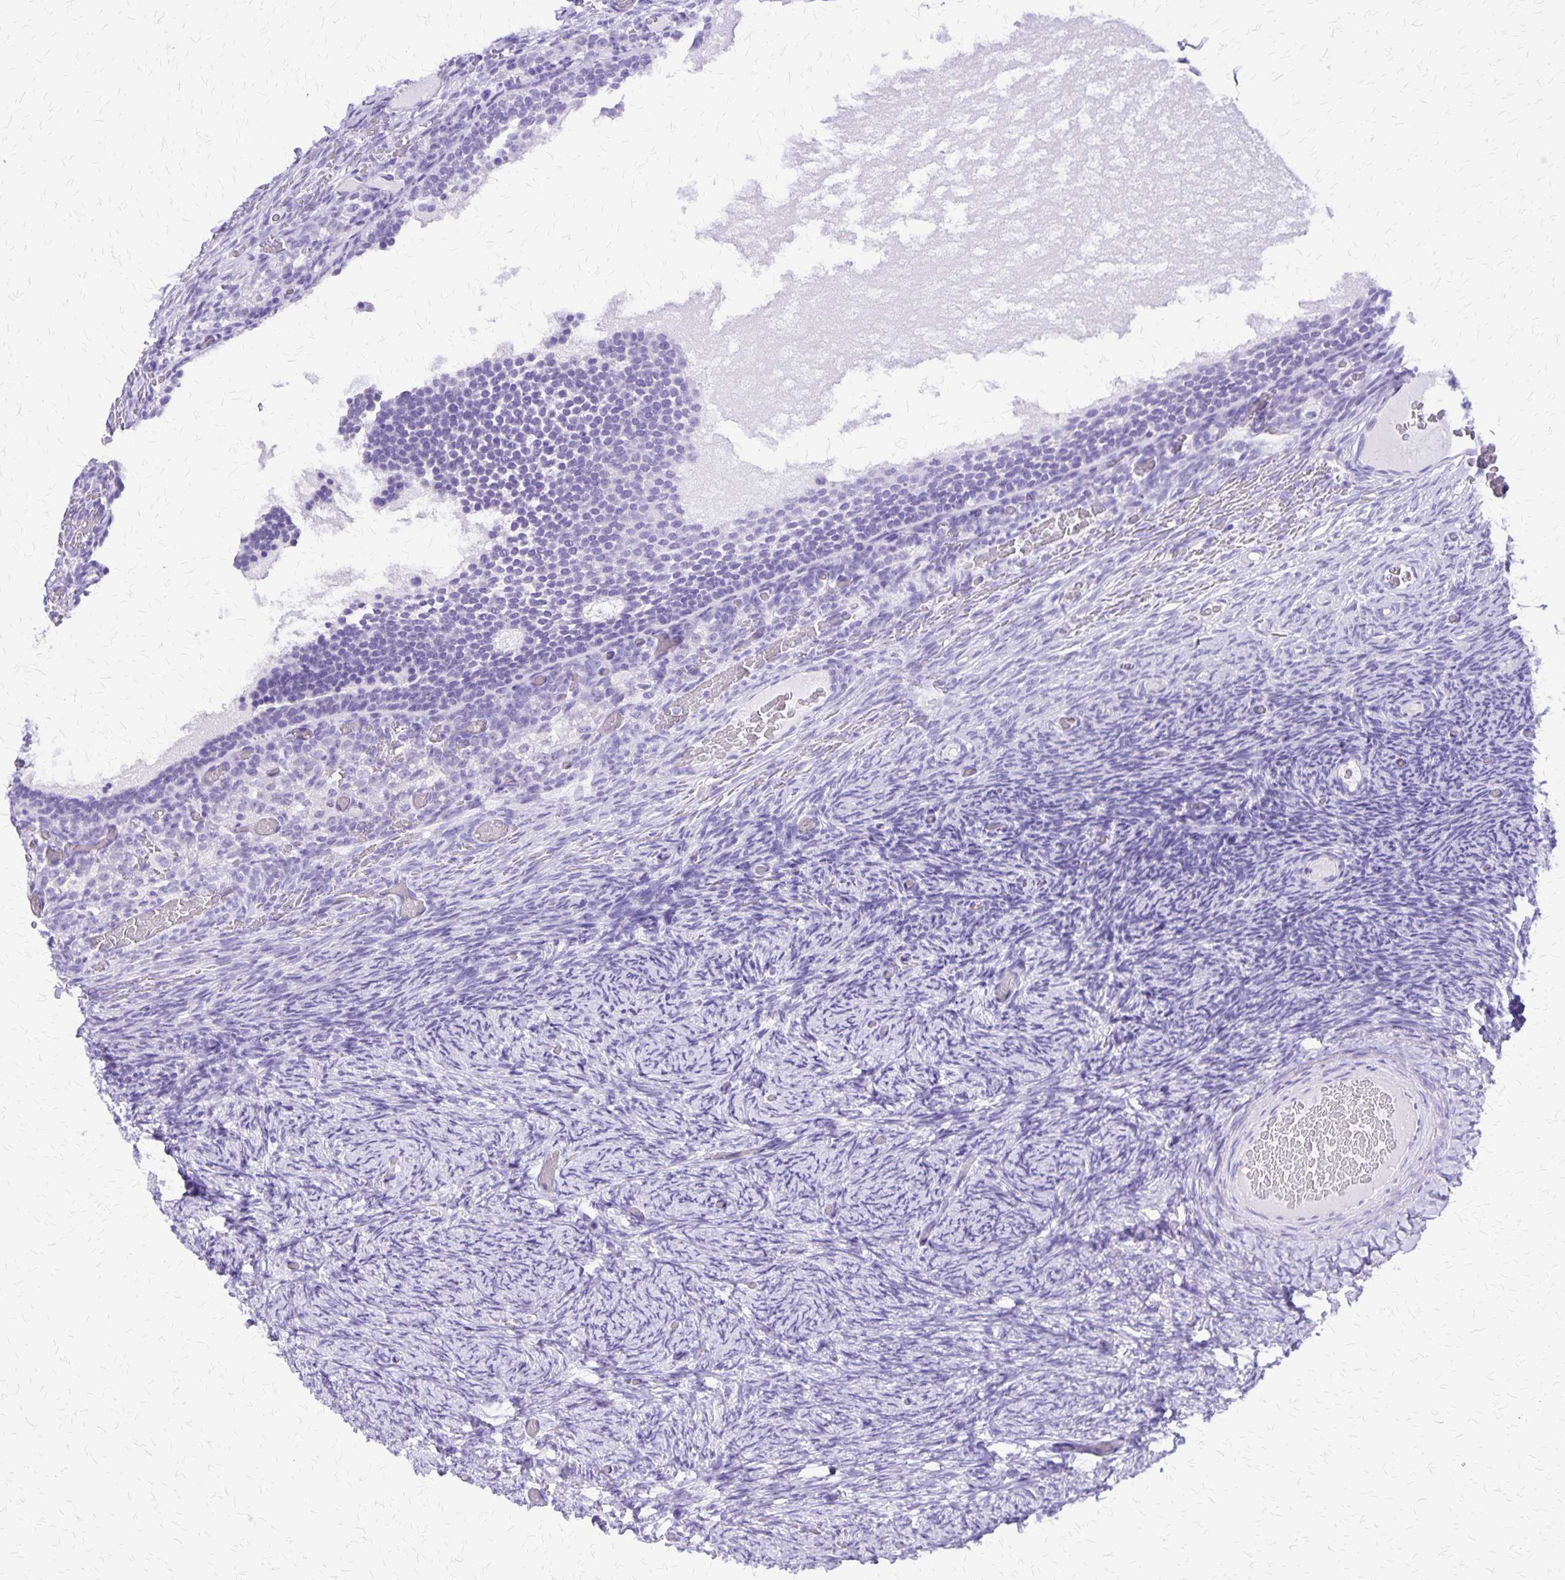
{"staining": {"intensity": "negative", "quantity": "none", "location": "none"}, "tissue": "ovary", "cell_type": "Follicle cells", "image_type": "normal", "snomed": [{"axis": "morphology", "description": "Normal tissue, NOS"}, {"axis": "topography", "description": "Ovary"}], "caption": "Immunohistochemical staining of benign human ovary reveals no significant positivity in follicle cells. (DAB (3,3'-diaminobenzidine) immunohistochemistry (IHC), high magnification).", "gene": "SLC13A2", "patient": {"sex": "female", "age": 34}}